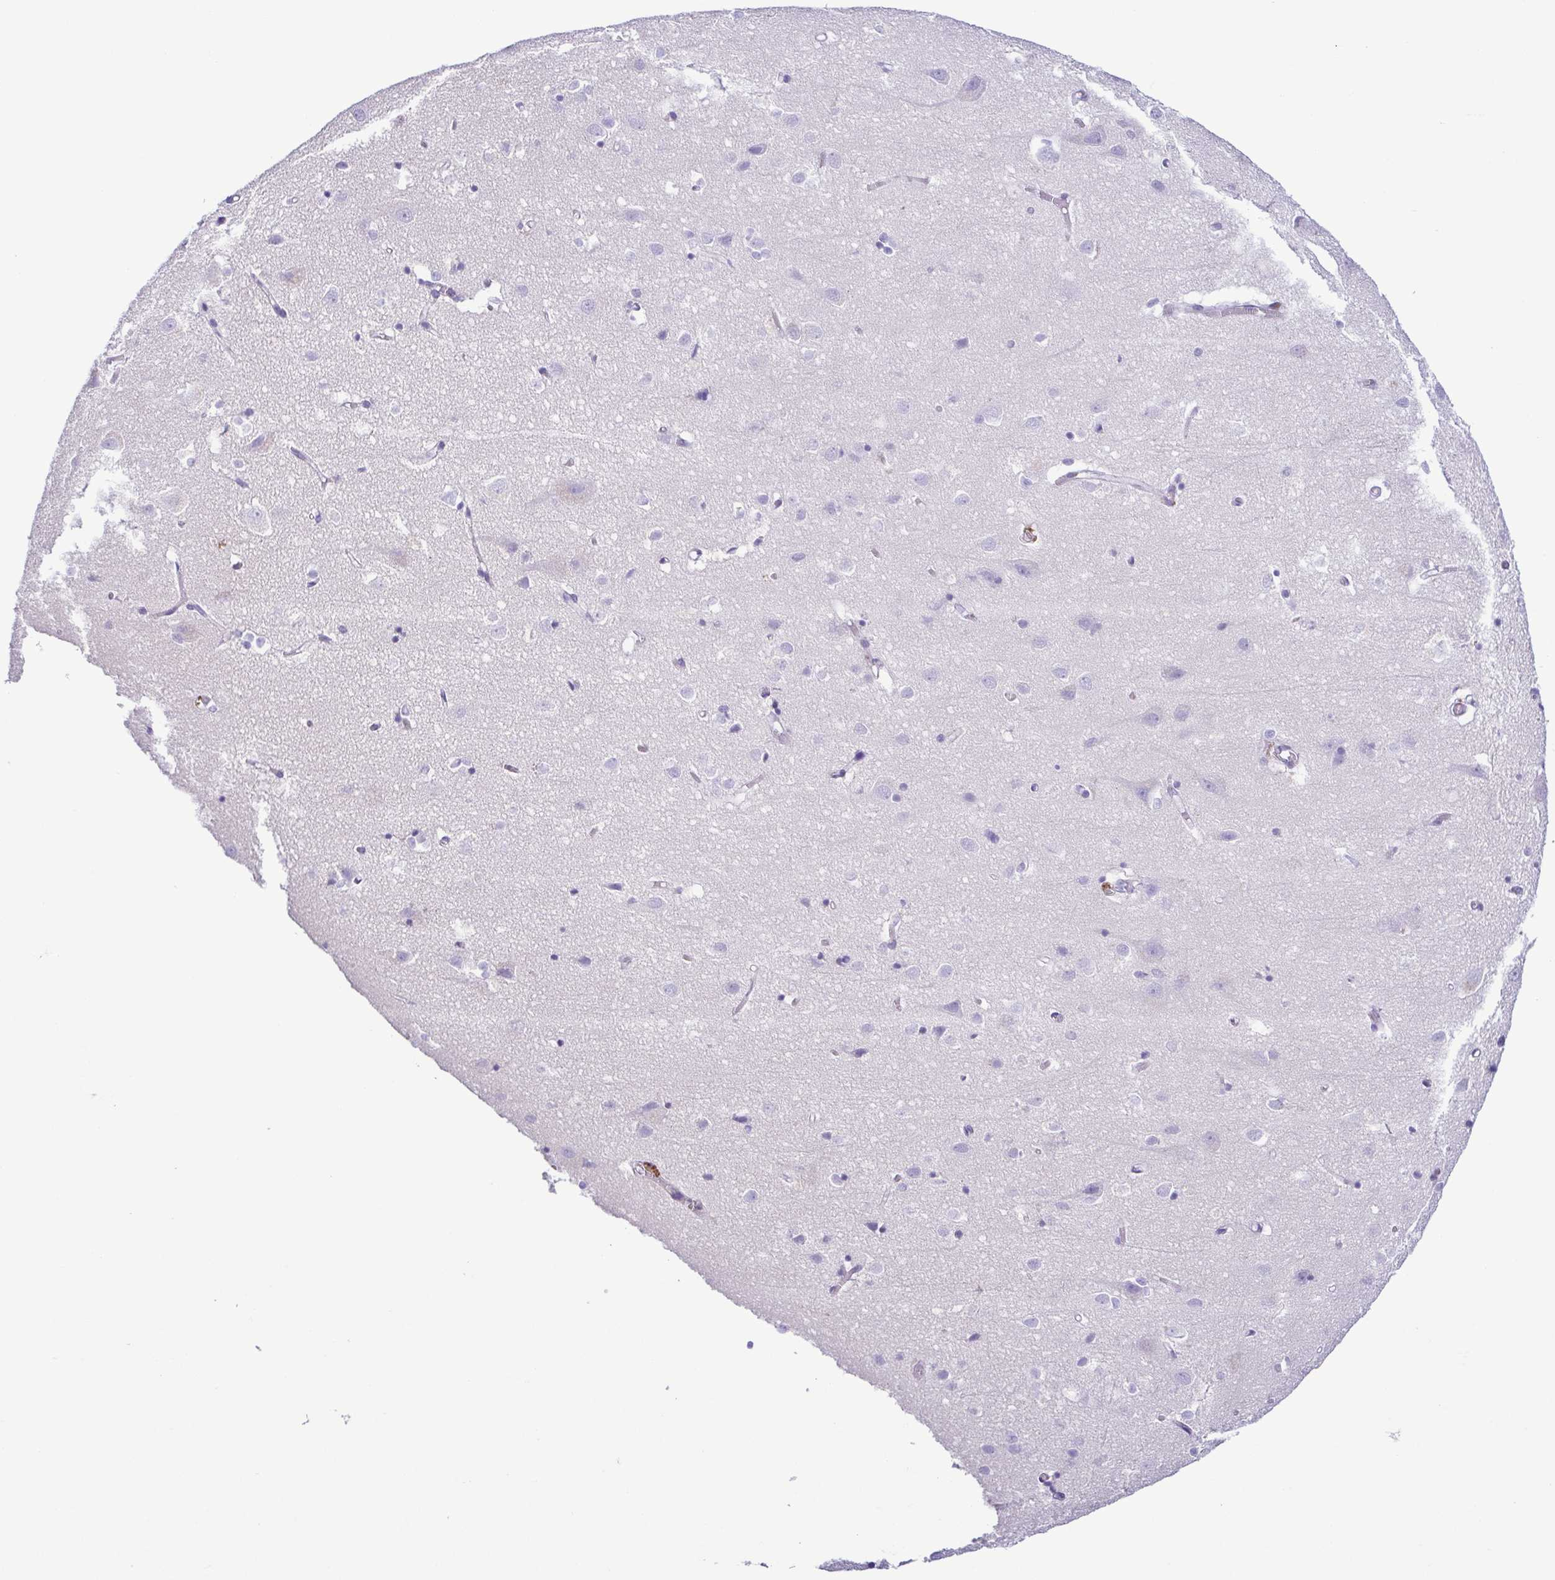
{"staining": {"intensity": "negative", "quantity": "none", "location": "none"}, "tissue": "cerebral cortex", "cell_type": "Endothelial cells", "image_type": "normal", "snomed": [{"axis": "morphology", "description": "Normal tissue, NOS"}, {"axis": "topography", "description": "Cerebral cortex"}], "caption": "A histopathology image of cerebral cortex stained for a protein displays no brown staining in endothelial cells.", "gene": "GPR182", "patient": {"sex": "male", "age": 70}}